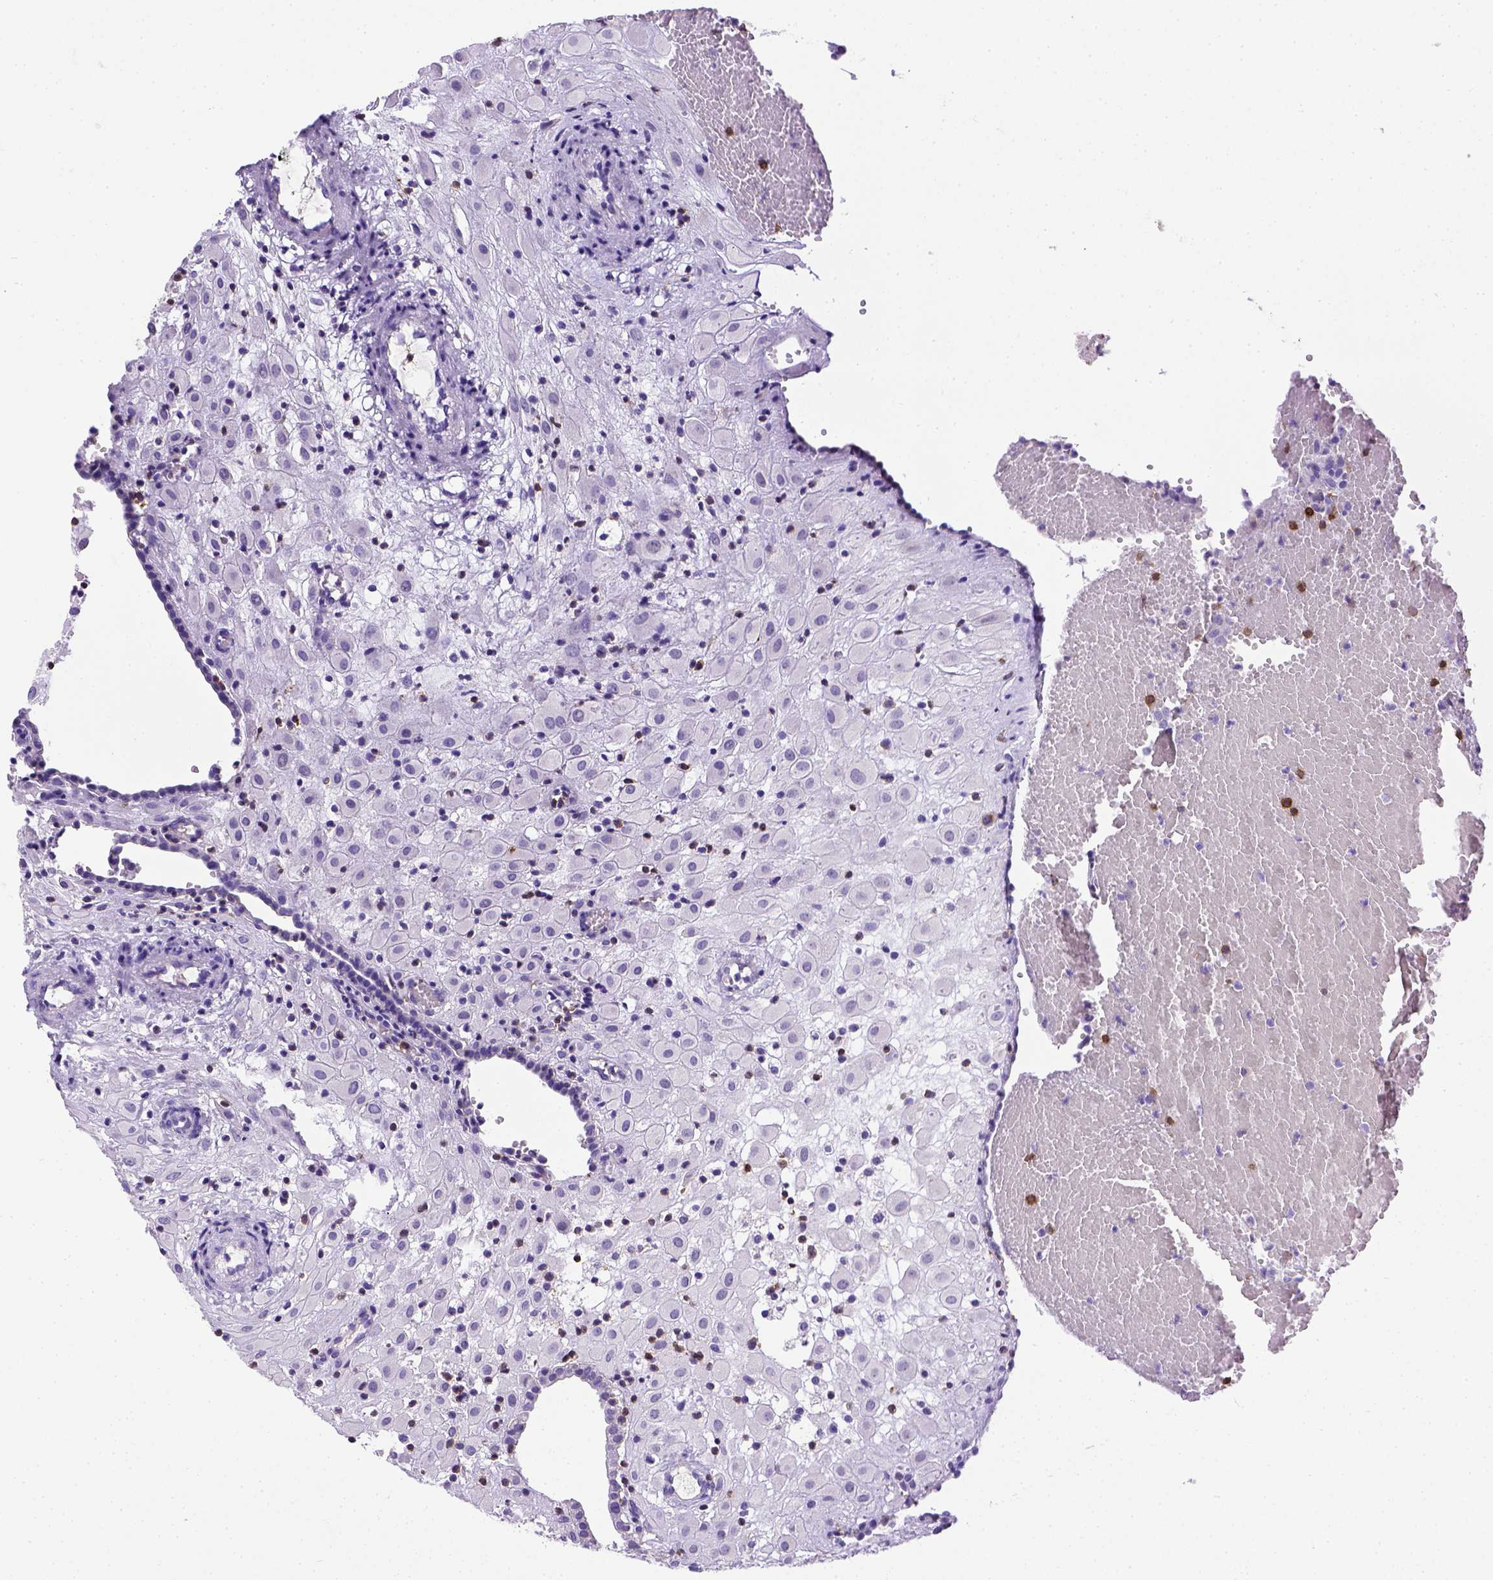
{"staining": {"intensity": "negative", "quantity": "none", "location": "none"}, "tissue": "placenta", "cell_type": "Decidual cells", "image_type": "normal", "snomed": [{"axis": "morphology", "description": "Normal tissue, NOS"}, {"axis": "topography", "description": "Placenta"}], "caption": "High power microscopy histopathology image of an IHC micrograph of normal placenta, revealing no significant staining in decidual cells.", "gene": "CD3E", "patient": {"sex": "female", "age": 24}}